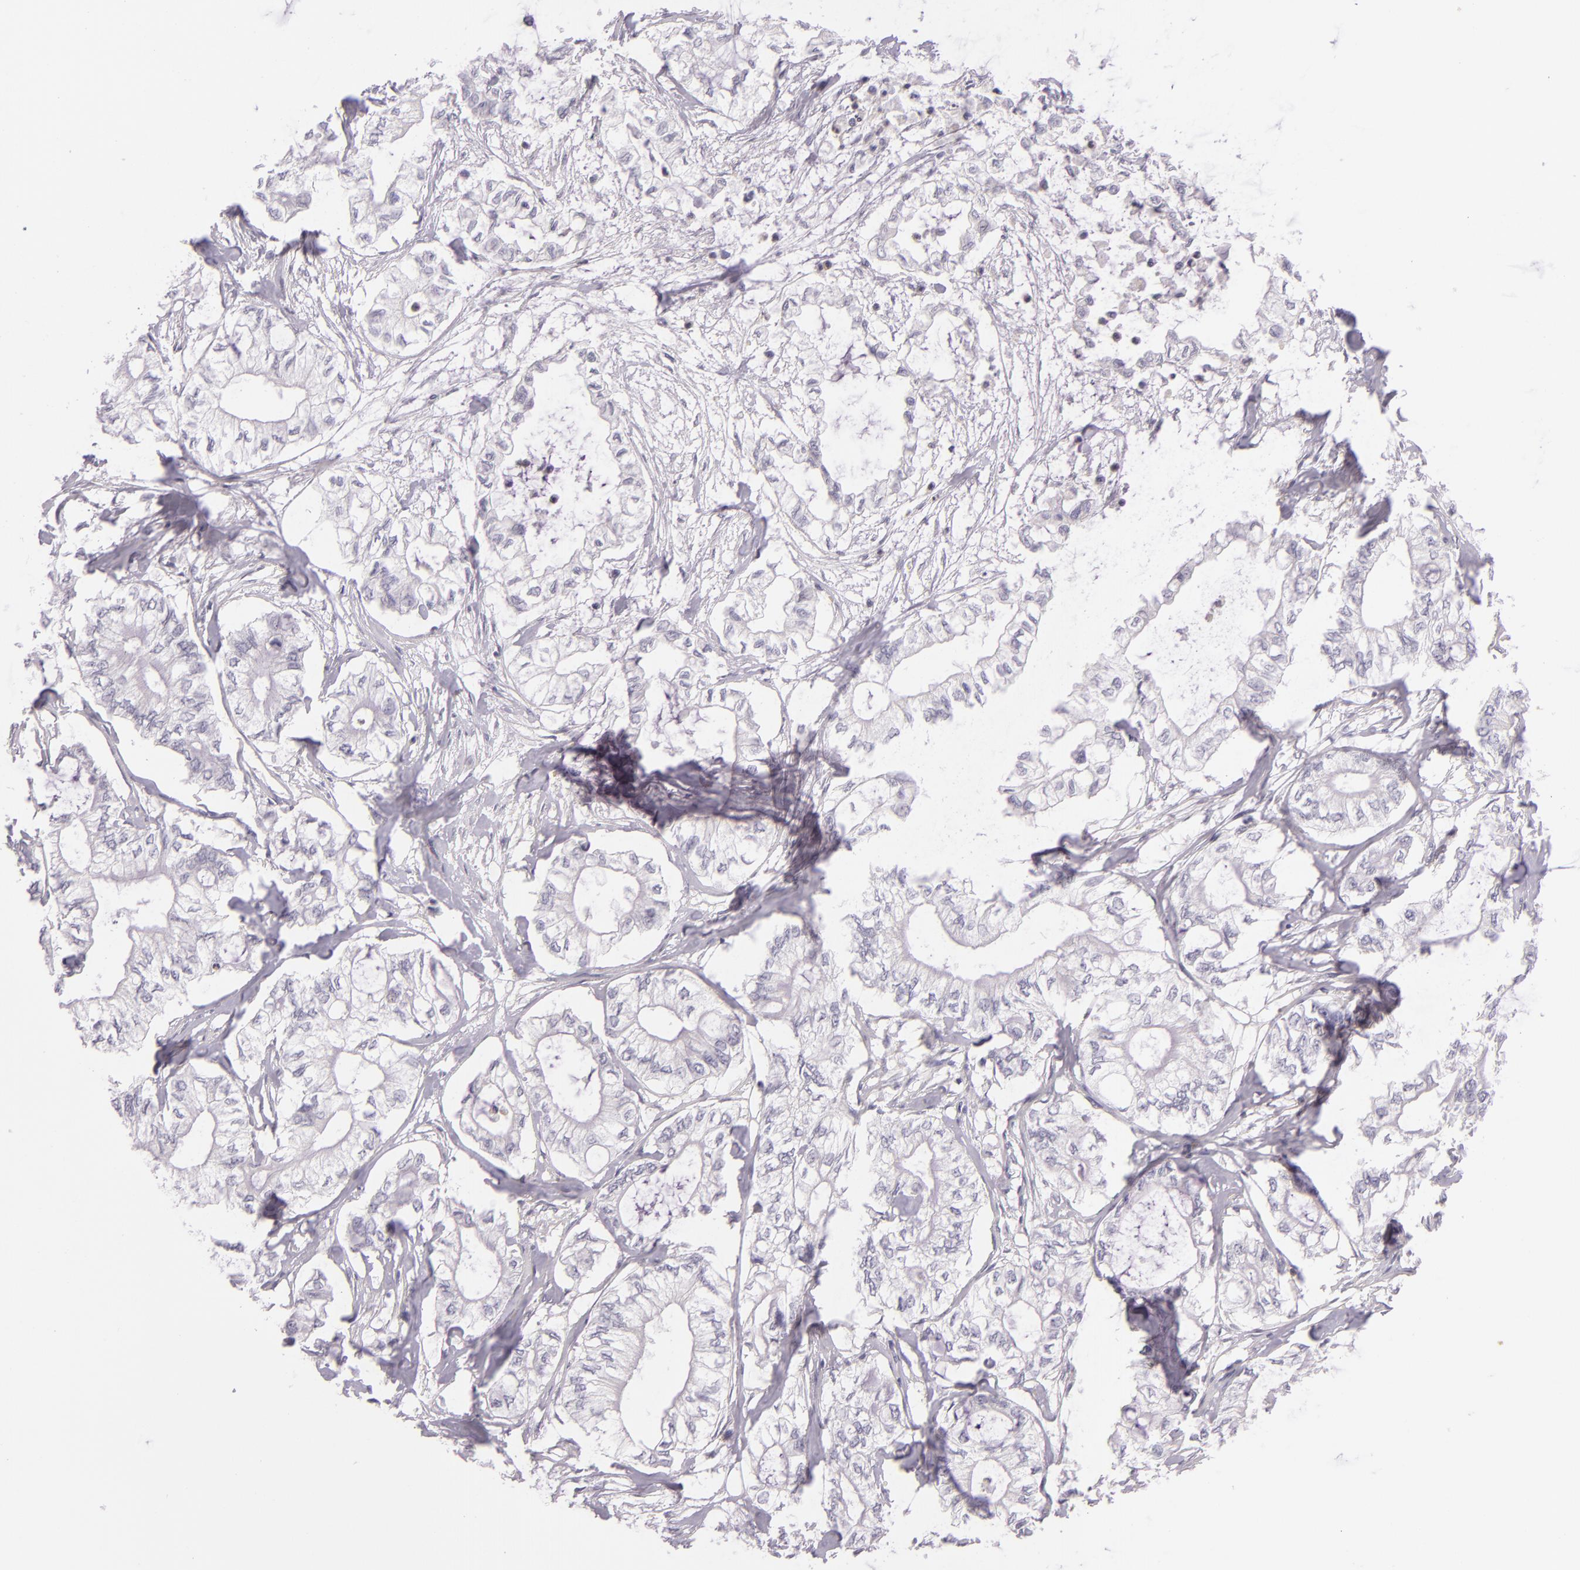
{"staining": {"intensity": "negative", "quantity": "none", "location": "none"}, "tissue": "pancreatic cancer", "cell_type": "Tumor cells", "image_type": "cancer", "snomed": [{"axis": "morphology", "description": "Adenocarcinoma, NOS"}, {"axis": "topography", "description": "Pancreas"}], "caption": "The image displays no significant staining in tumor cells of adenocarcinoma (pancreatic).", "gene": "CBS", "patient": {"sex": "male", "age": 79}}